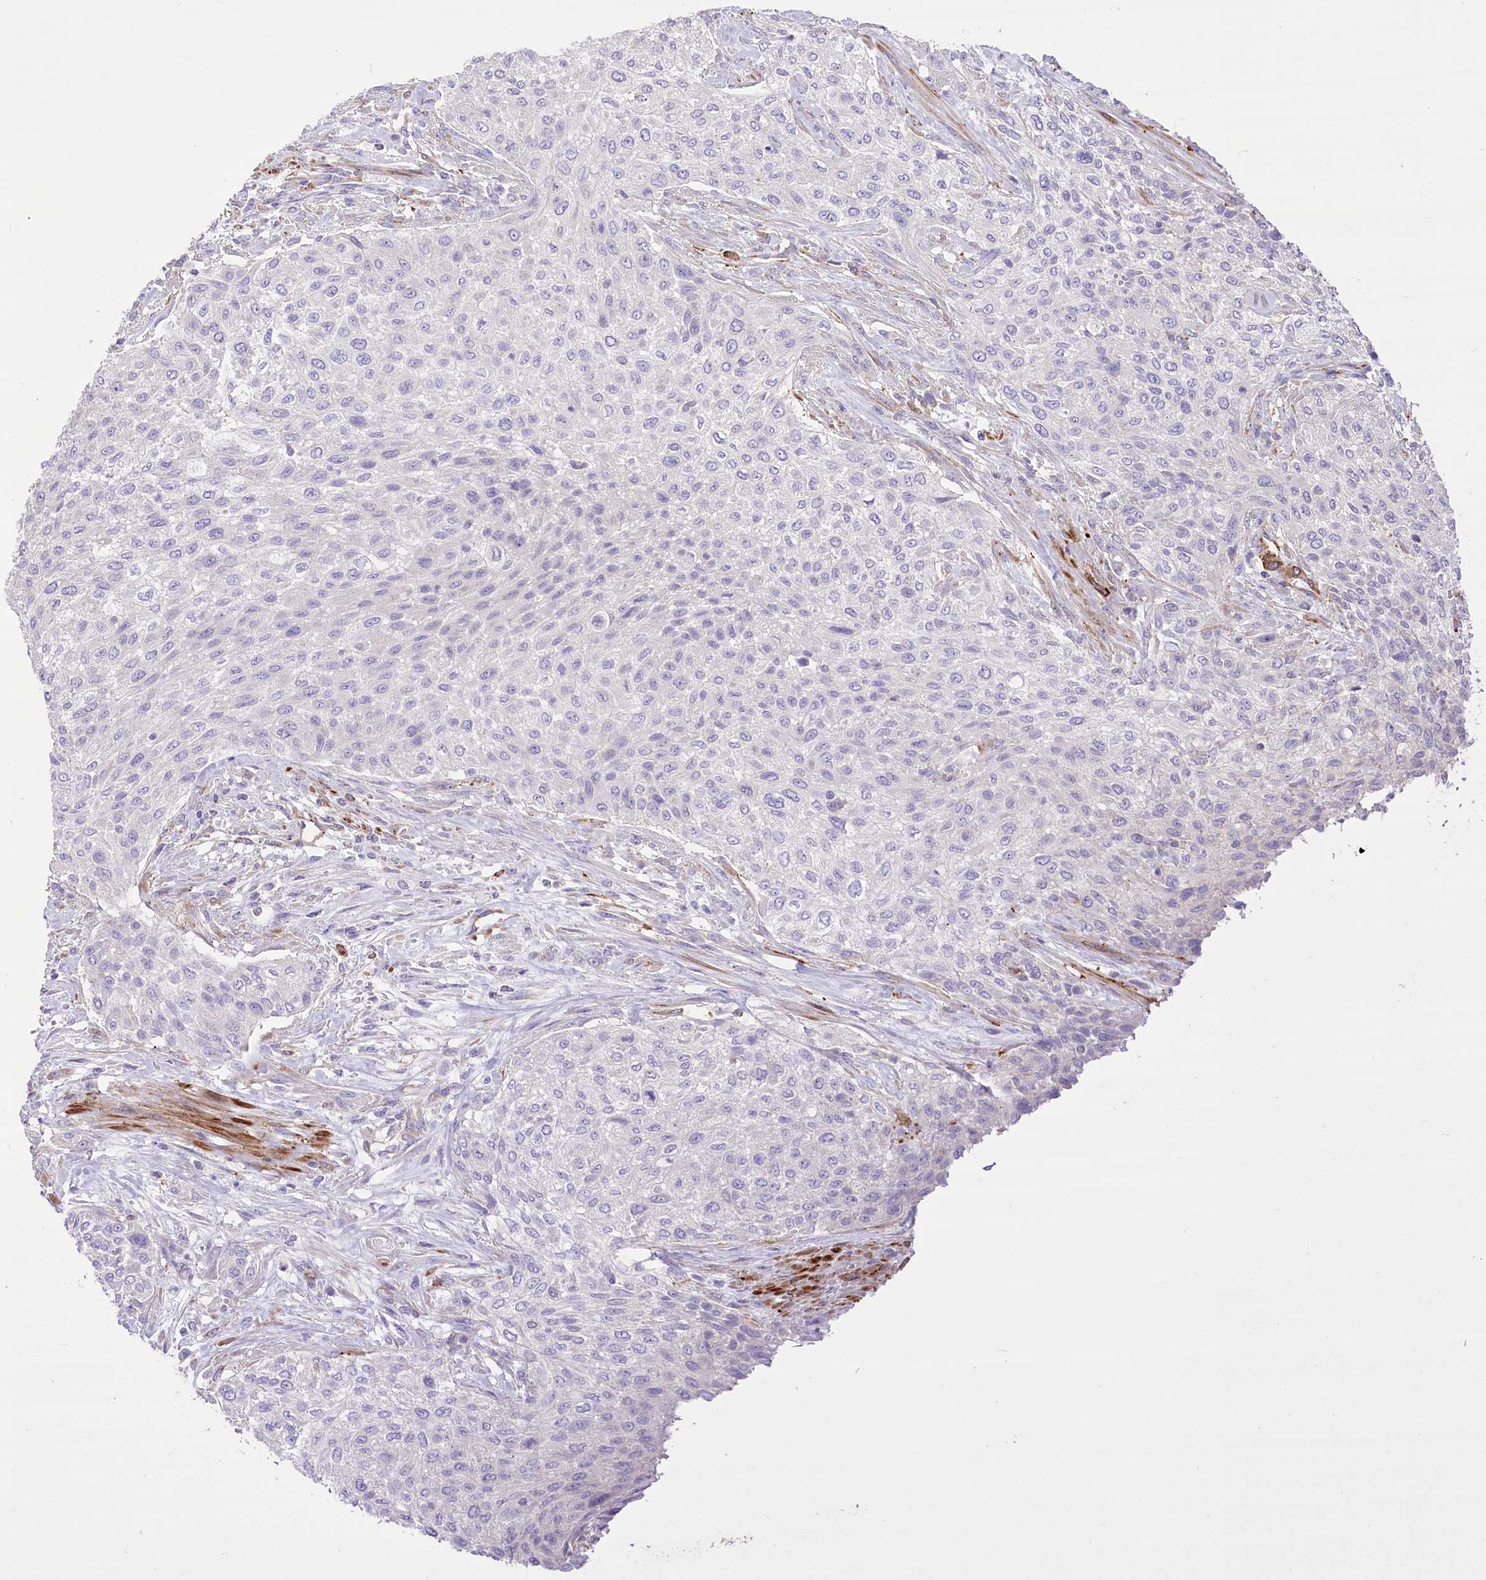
{"staining": {"intensity": "negative", "quantity": "none", "location": "none"}, "tissue": "urothelial cancer", "cell_type": "Tumor cells", "image_type": "cancer", "snomed": [{"axis": "morphology", "description": "Normal tissue, NOS"}, {"axis": "morphology", "description": "Urothelial carcinoma, NOS"}, {"axis": "topography", "description": "Urinary bladder"}, {"axis": "topography", "description": "Peripheral nerve tissue"}], "caption": "This image is of urothelial cancer stained with immunohistochemistry (IHC) to label a protein in brown with the nuclei are counter-stained blue. There is no expression in tumor cells. Brightfield microscopy of IHC stained with DAB (brown) and hematoxylin (blue), captured at high magnification.", "gene": "ANGPTL3", "patient": {"sex": "male", "age": 35}}